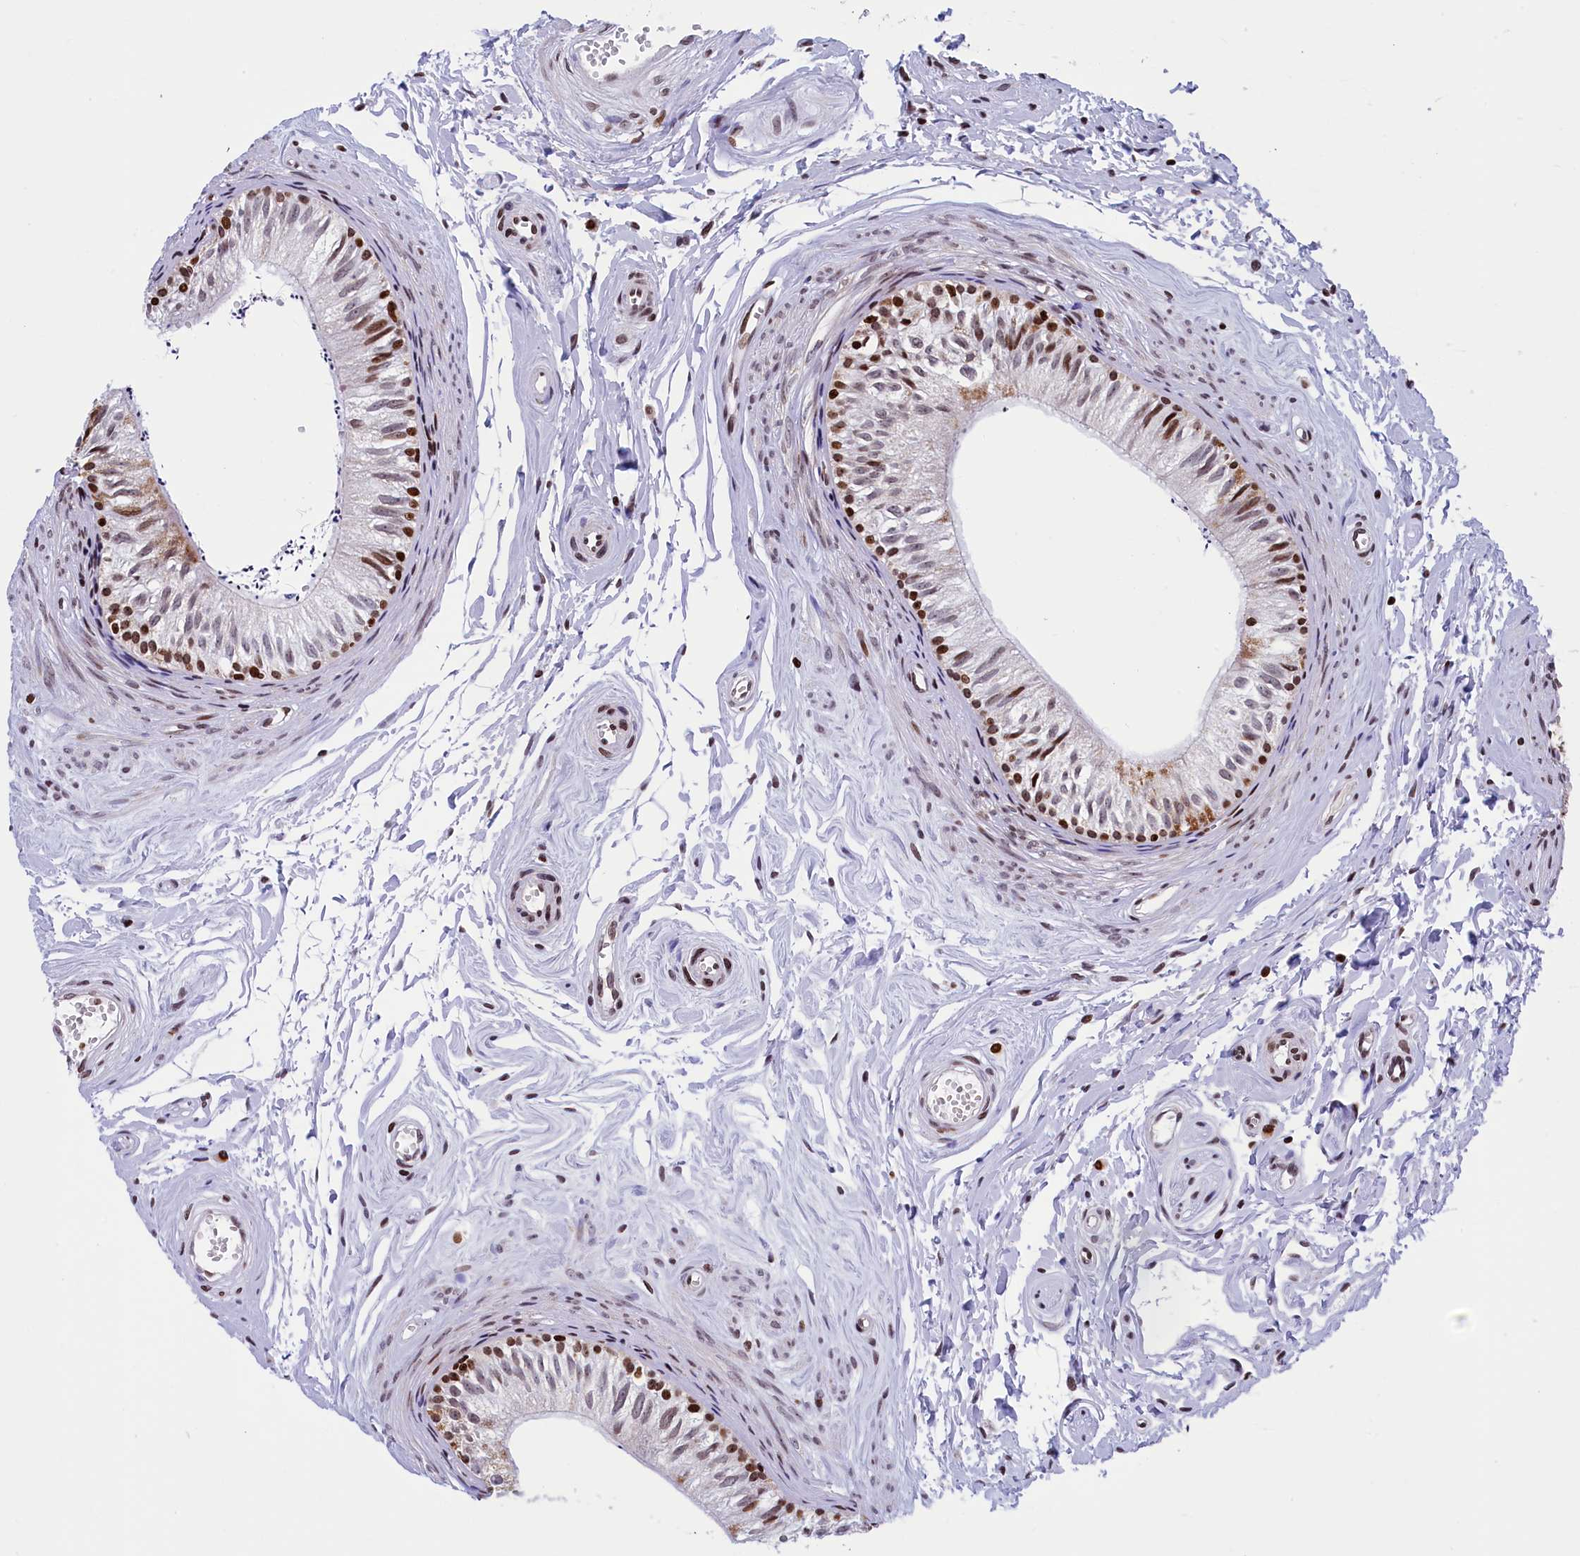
{"staining": {"intensity": "strong", "quantity": "<25%", "location": "nuclear"}, "tissue": "epididymis", "cell_type": "Glandular cells", "image_type": "normal", "snomed": [{"axis": "morphology", "description": "Normal tissue, NOS"}, {"axis": "topography", "description": "Epididymis"}], "caption": "Immunohistochemical staining of benign human epididymis displays strong nuclear protein staining in approximately <25% of glandular cells.", "gene": "TIMM29", "patient": {"sex": "male", "age": 56}}